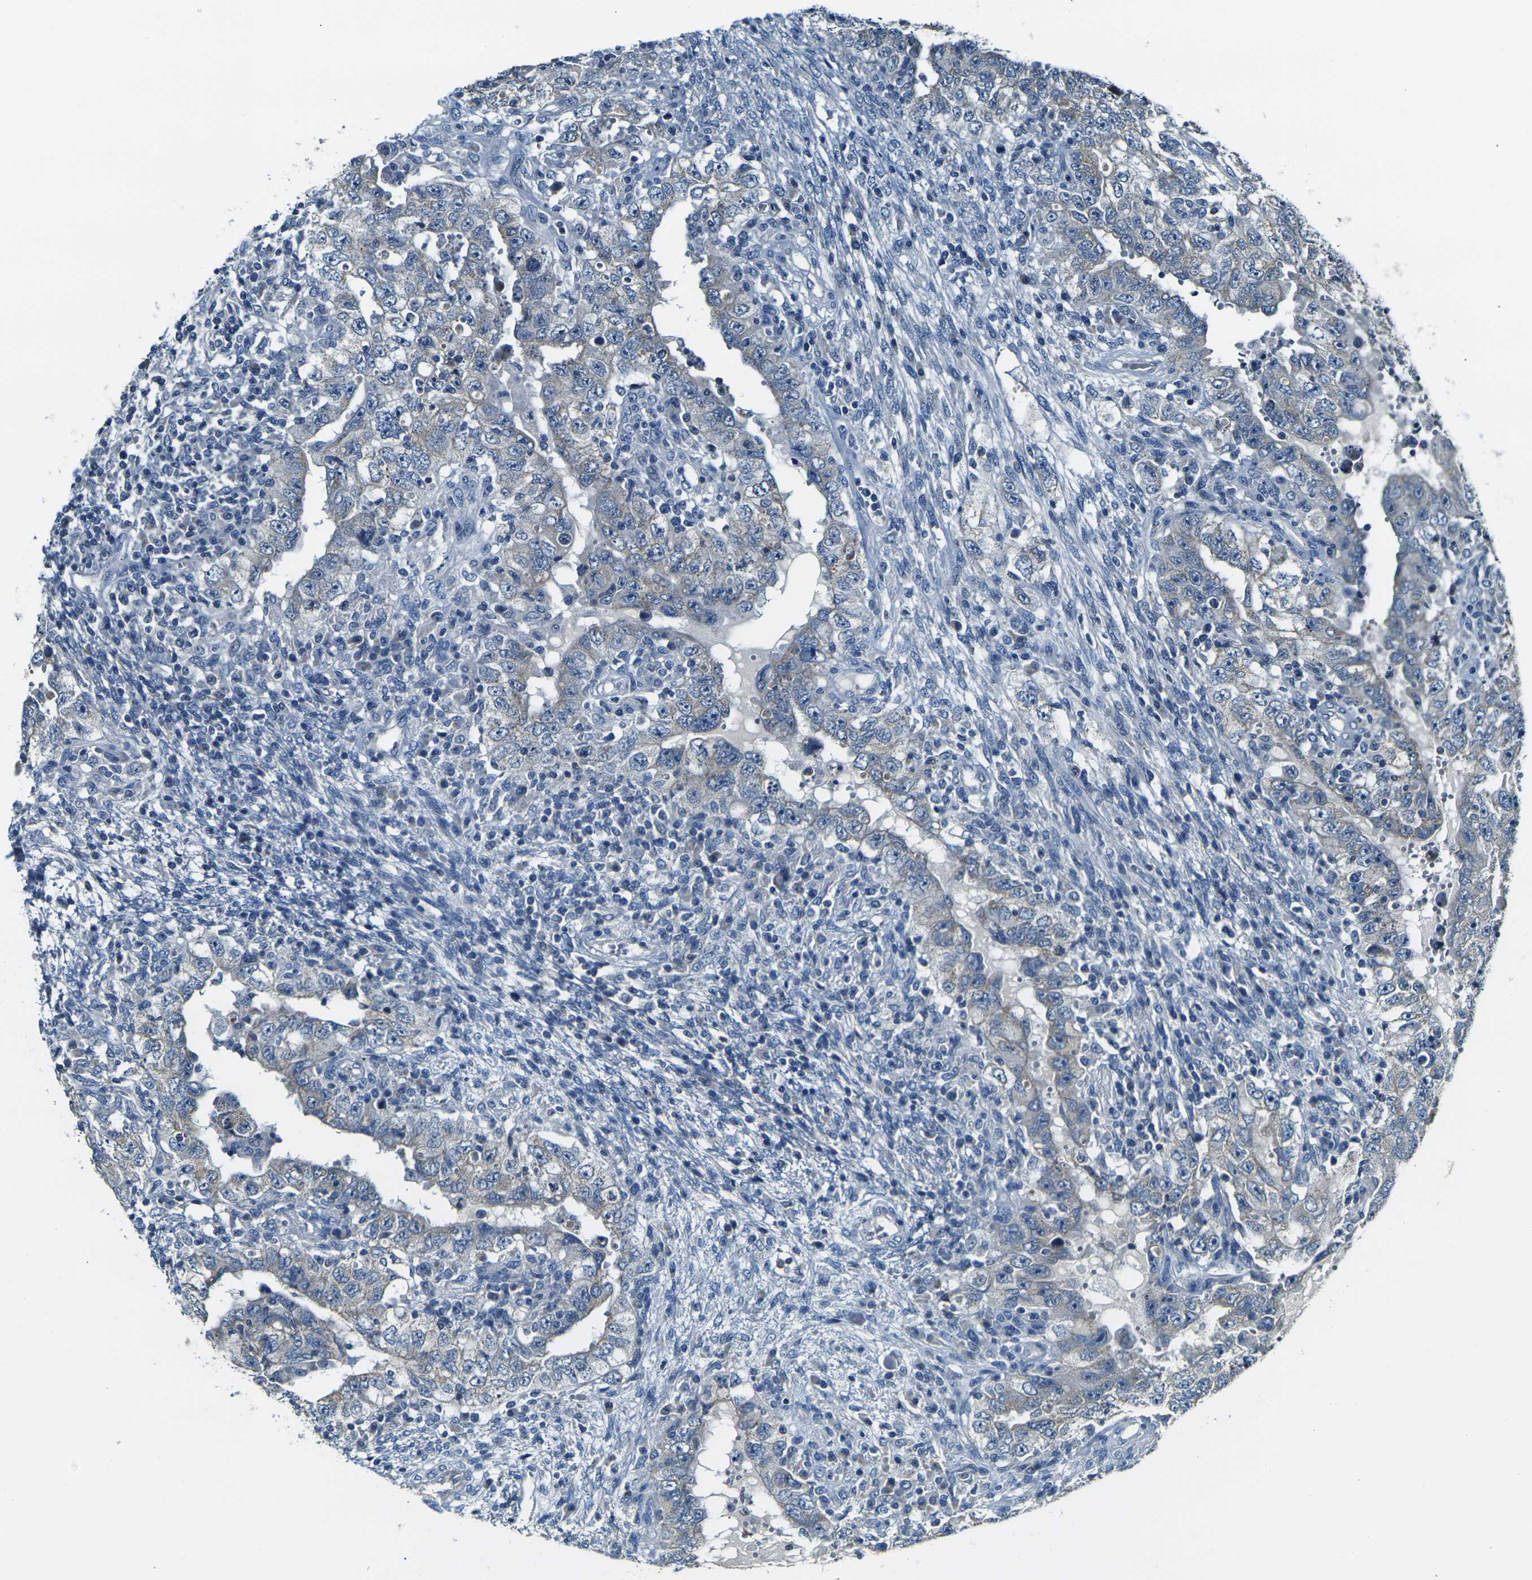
{"staining": {"intensity": "negative", "quantity": "none", "location": "none"}, "tissue": "testis cancer", "cell_type": "Tumor cells", "image_type": "cancer", "snomed": [{"axis": "morphology", "description": "Carcinoma, Embryonal, NOS"}, {"axis": "topography", "description": "Testis"}], "caption": "IHC image of human testis cancer (embryonal carcinoma) stained for a protein (brown), which displays no expression in tumor cells. (DAB immunohistochemistry, high magnification).", "gene": "SHISAL2B", "patient": {"sex": "male", "age": 26}}